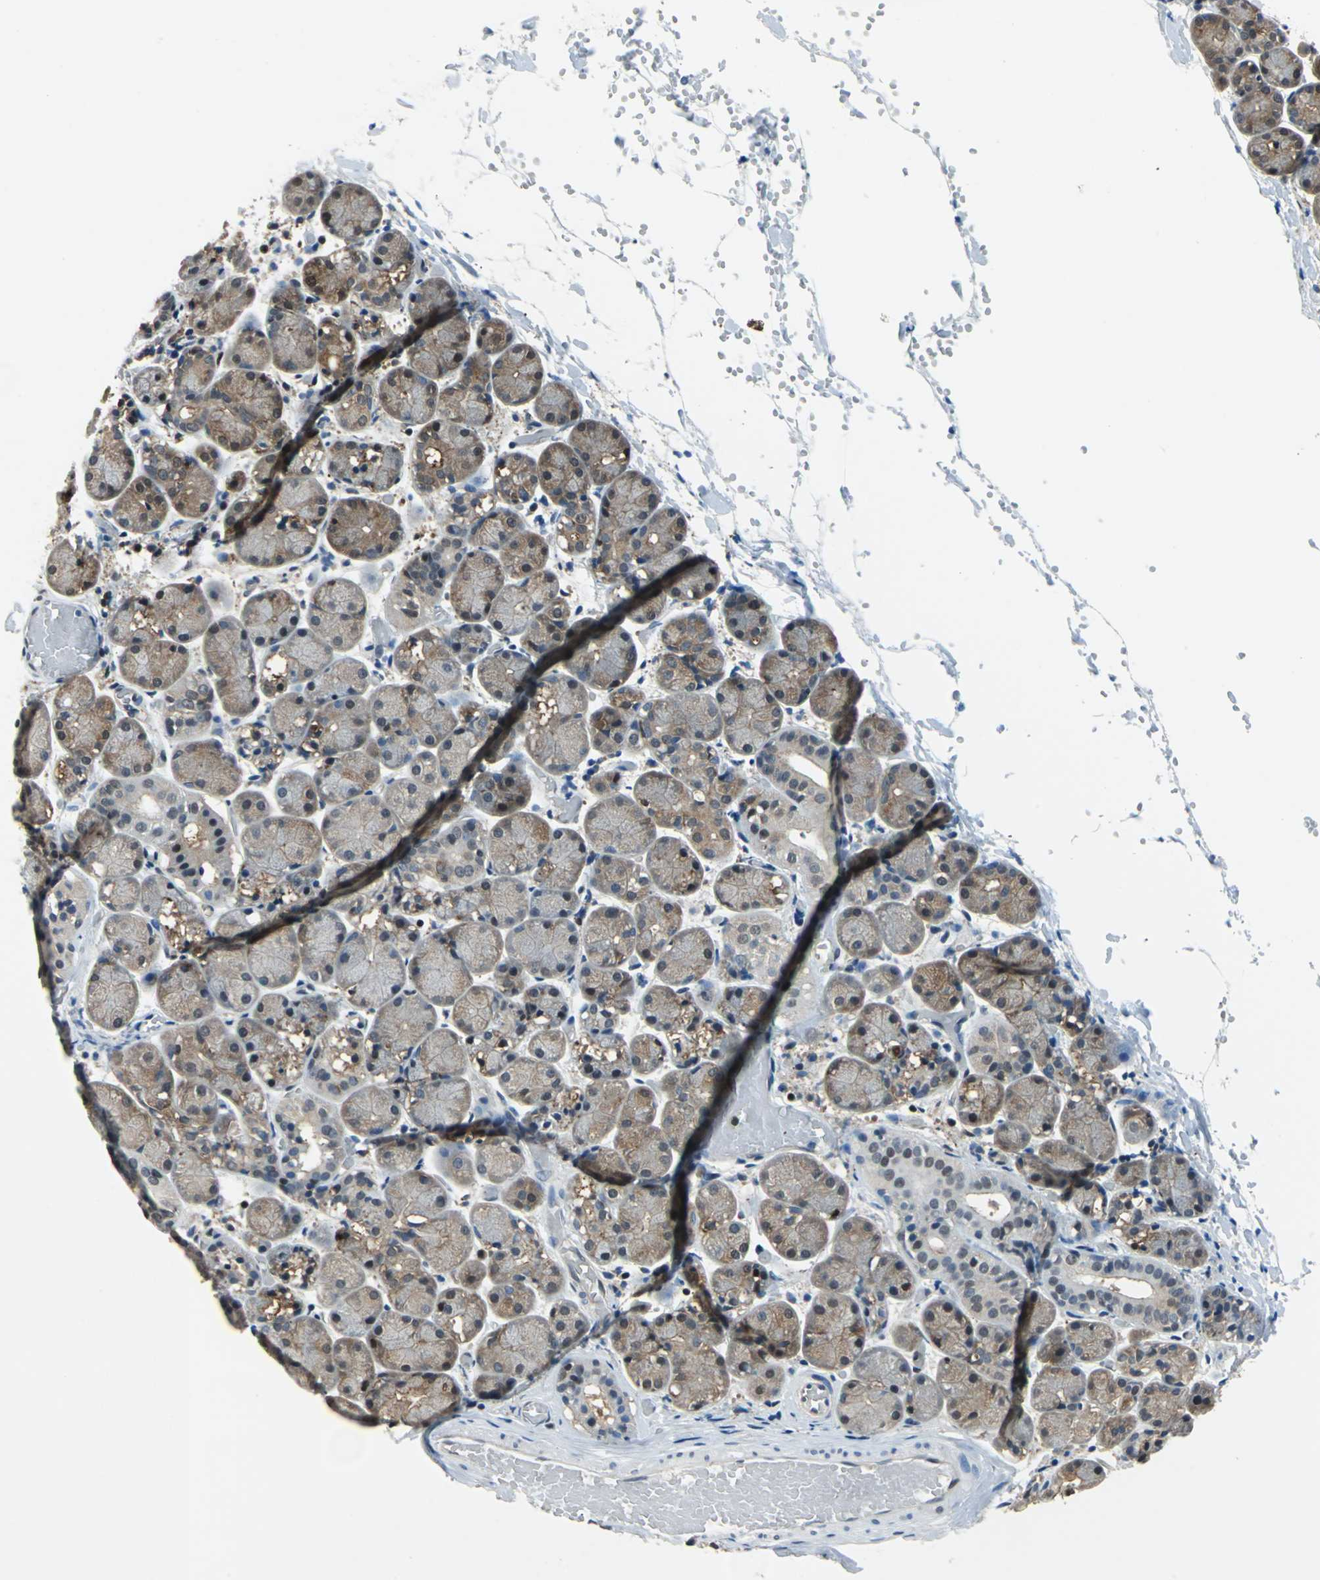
{"staining": {"intensity": "weak", "quantity": "25%-75%", "location": "cytoplasmic/membranous,nuclear"}, "tissue": "salivary gland", "cell_type": "Glandular cells", "image_type": "normal", "snomed": [{"axis": "morphology", "description": "Normal tissue, NOS"}, {"axis": "topography", "description": "Salivary gland"}], "caption": "High-power microscopy captured an immunohistochemistry image of normal salivary gland, revealing weak cytoplasmic/membranous,nuclear expression in approximately 25%-75% of glandular cells. Immunohistochemistry (ihc) stains the protein of interest in brown and the nuclei are stained blue.", "gene": "PSME1", "patient": {"sex": "female", "age": 24}}